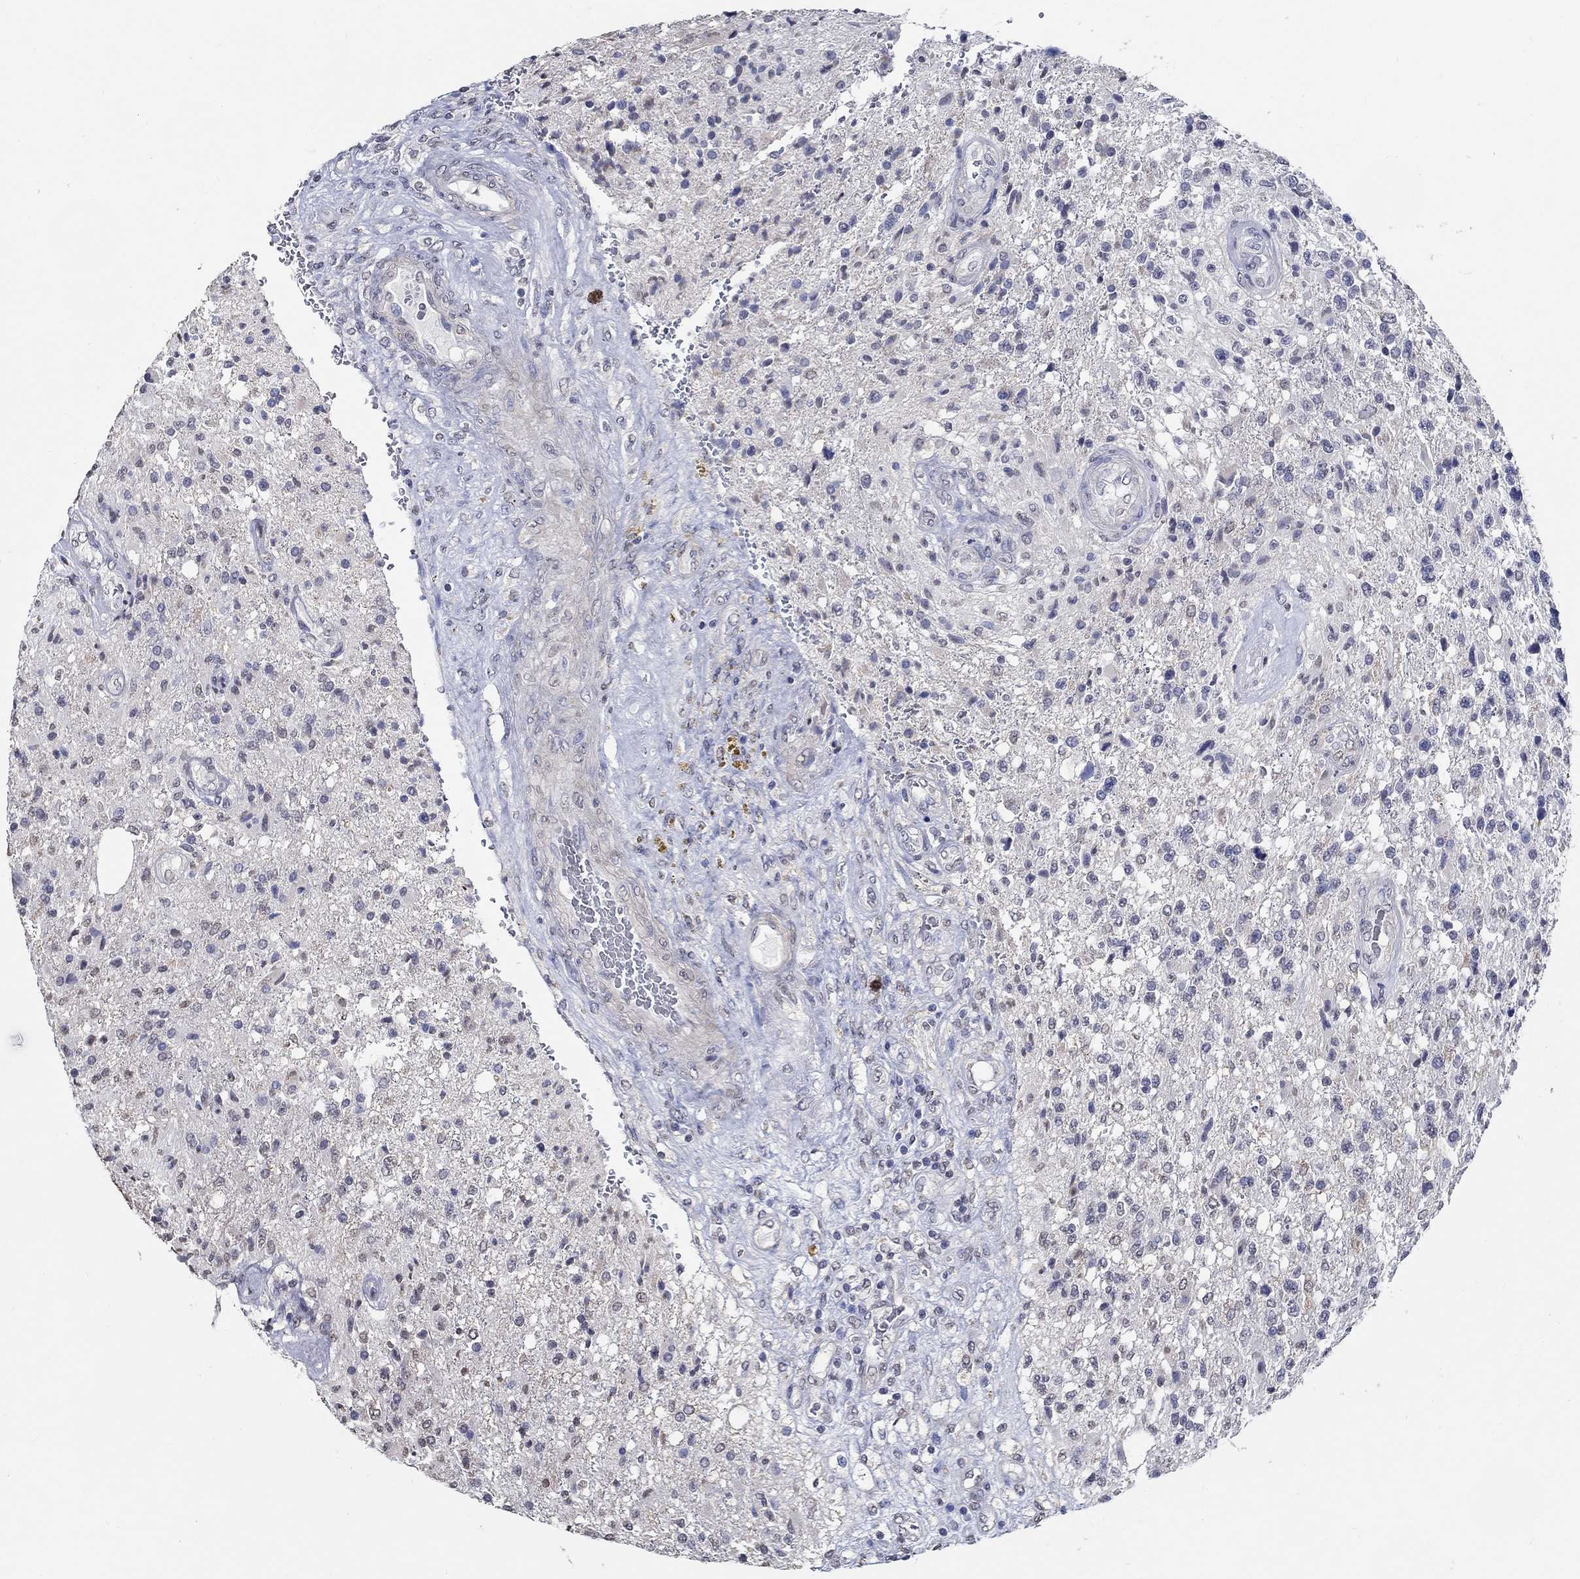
{"staining": {"intensity": "negative", "quantity": "none", "location": "none"}, "tissue": "glioma", "cell_type": "Tumor cells", "image_type": "cancer", "snomed": [{"axis": "morphology", "description": "Glioma, malignant, High grade"}, {"axis": "topography", "description": "Brain"}], "caption": "Immunohistochemistry (IHC) histopathology image of human glioma stained for a protein (brown), which exhibits no expression in tumor cells. (IHC, brightfield microscopy, high magnification).", "gene": "PDE1B", "patient": {"sex": "male", "age": 56}}